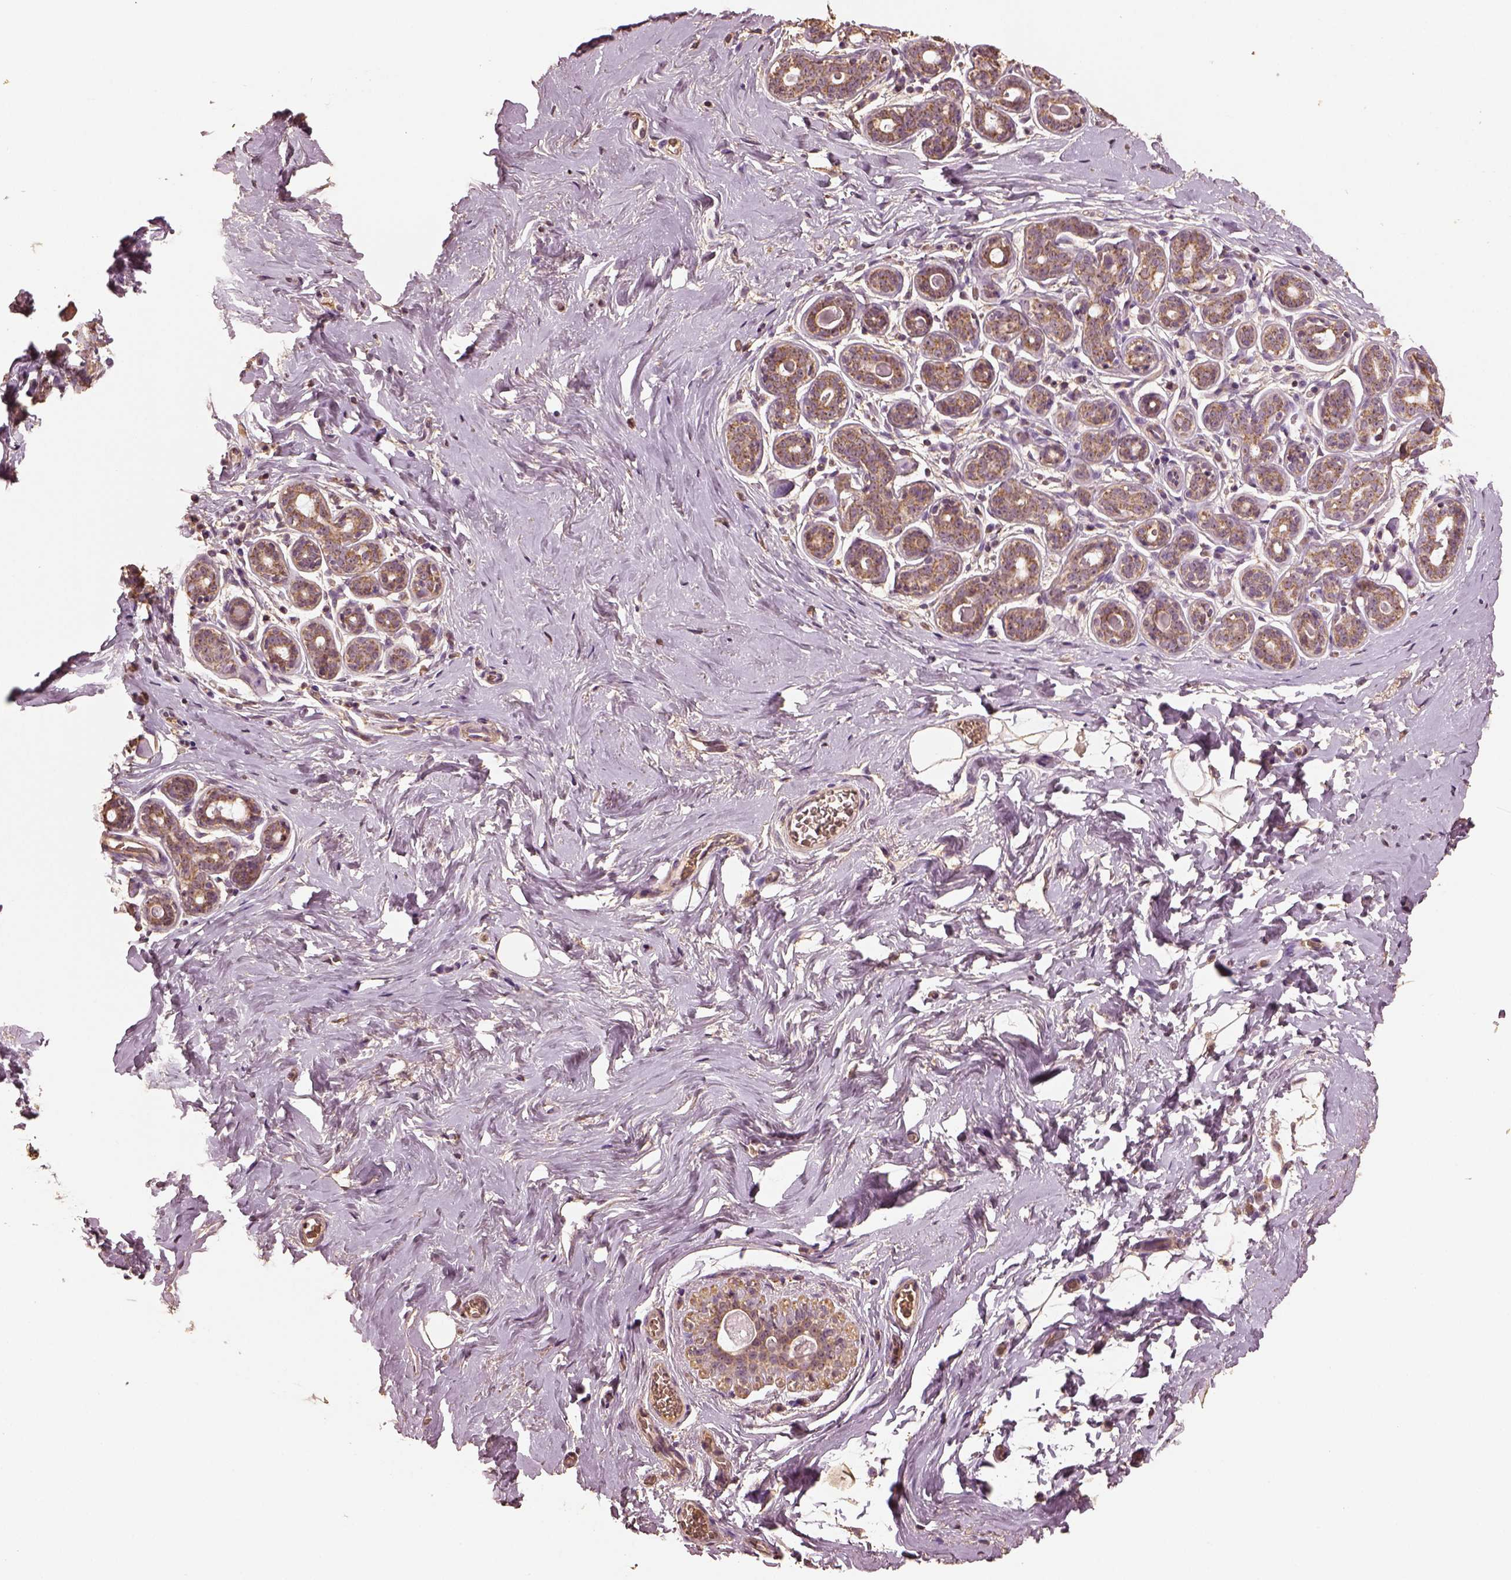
{"staining": {"intensity": "weak", "quantity": "<25%", "location": "cytoplasmic/membranous"}, "tissue": "breast", "cell_type": "Adipocytes", "image_type": "normal", "snomed": [{"axis": "morphology", "description": "Normal tissue, NOS"}, {"axis": "topography", "description": "Skin"}, {"axis": "topography", "description": "Breast"}], "caption": "DAB immunohistochemical staining of benign breast displays no significant positivity in adipocytes.", "gene": "PTGES2", "patient": {"sex": "female", "age": 43}}